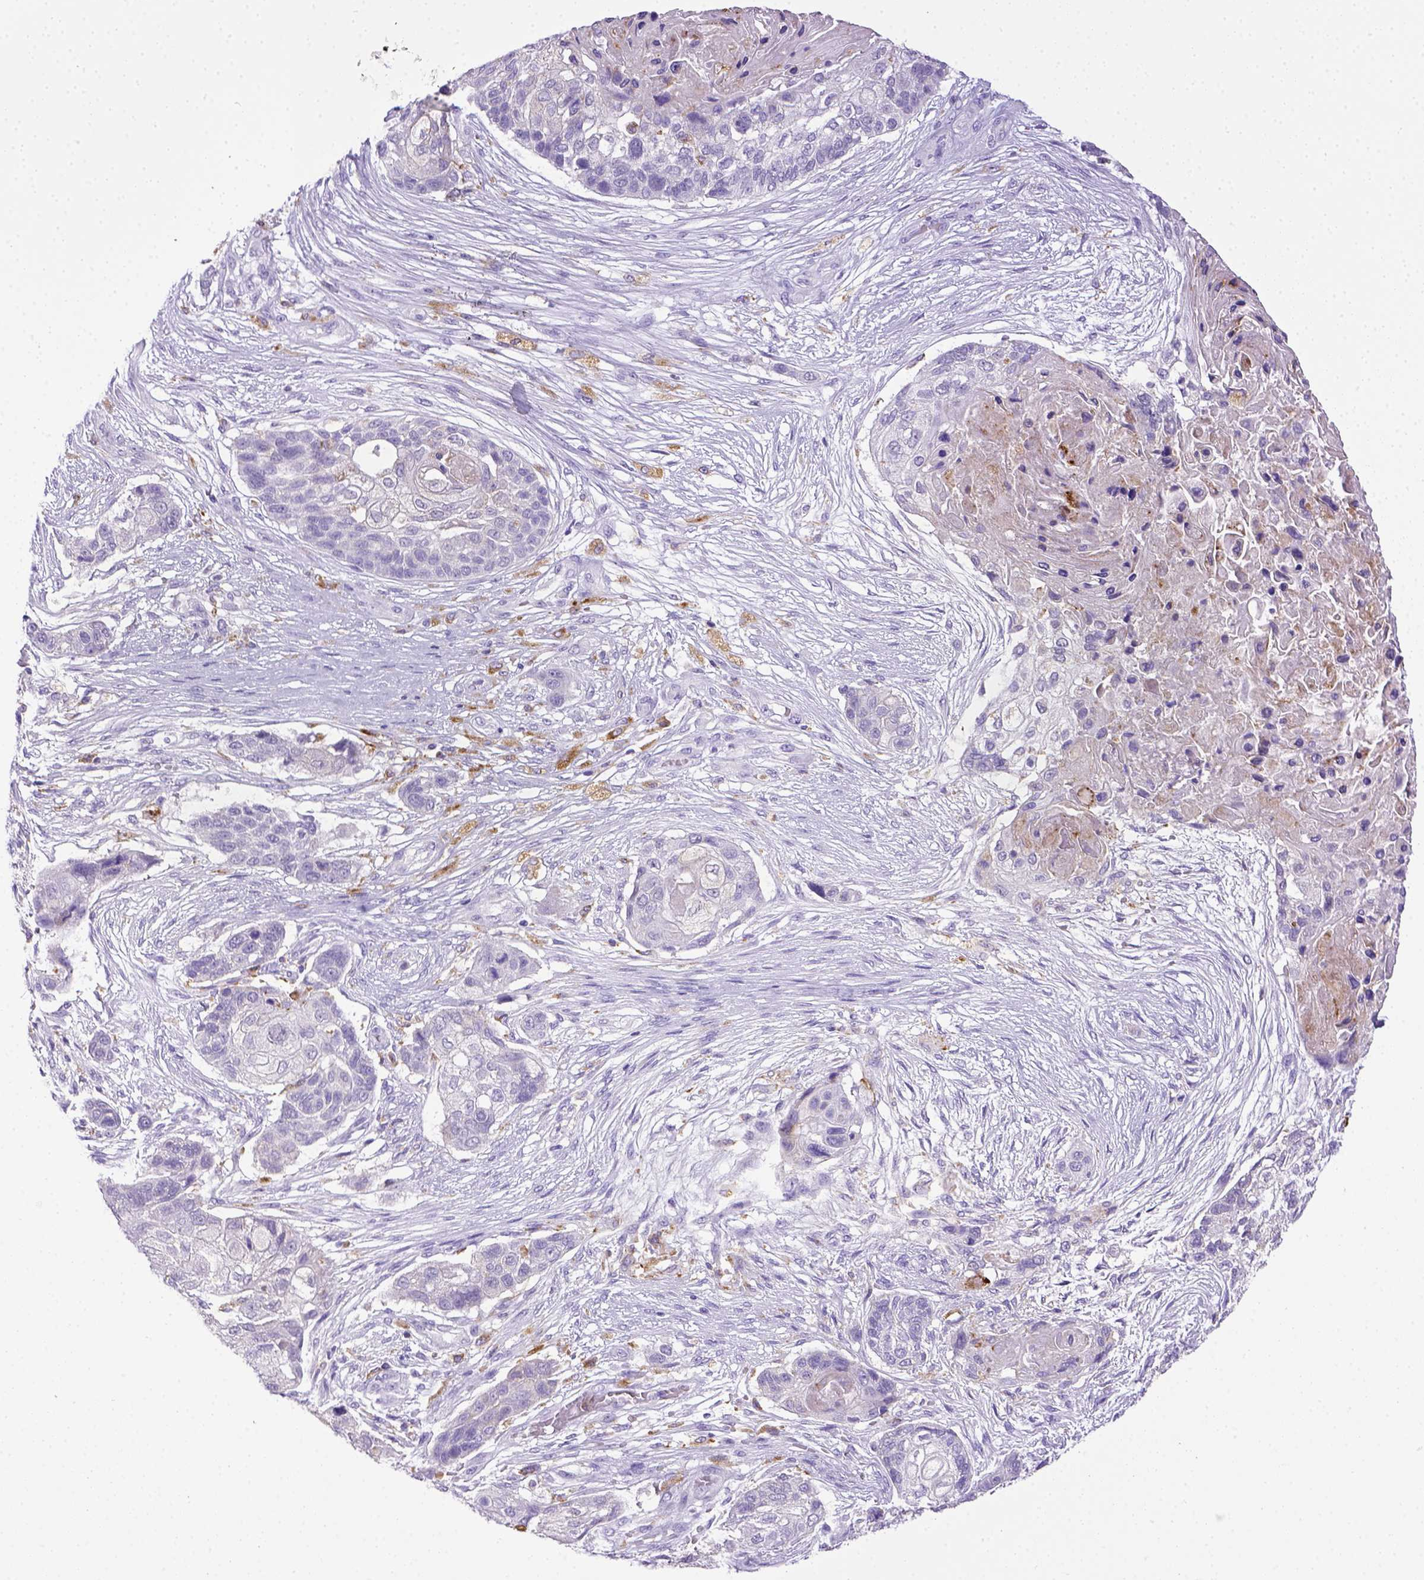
{"staining": {"intensity": "negative", "quantity": "none", "location": "none"}, "tissue": "lung cancer", "cell_type": "Tumor cells", "image_type": "cancer", "snomed": [{"axis": "morphology", "description": "Squamous cell carcinoma, NOS"}, {"axis": "topography", "description": "Lung"}], "caption": "DAB (3,3'-diaminobenzidine) immunohistochemical staining of human lung cancer (squamous cell carcinoma) displays no significant positivity in tumor cells.", "gene": "CD68", "patient": {"sex": "male", "age": 69}}